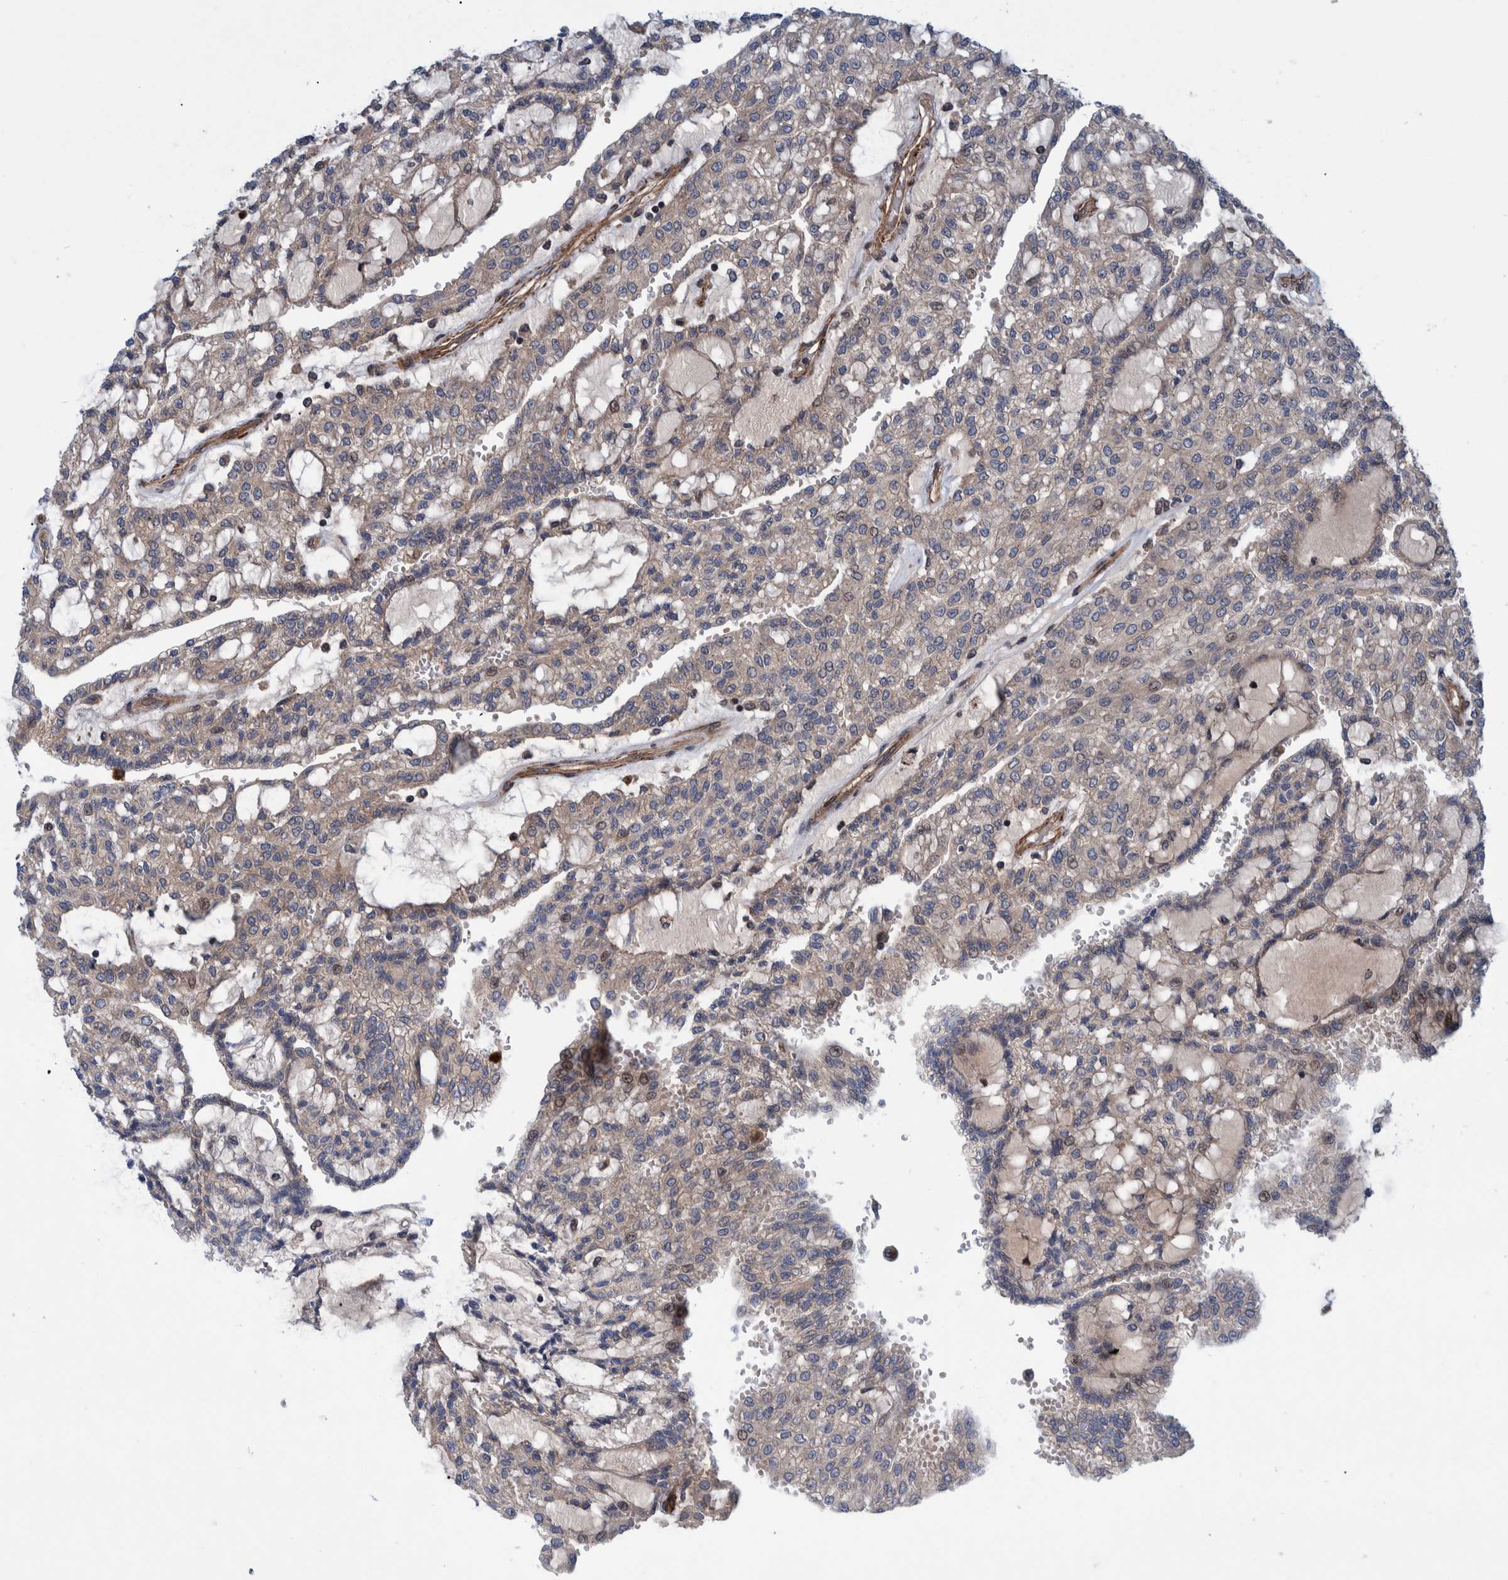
{"staining": {"intensity": "weak", "quantity": ">75%", "location": "cytoplasmic/membranous"}, "tissue": "renal cancer", "cell_type": "Tumor cells", "image_type": "cancer", "snomed": [{"axis": "morphology", "description": "Adenocarcinoma, NOS"}, {"axis": "topography", "description": "Kidney"}], "caption": "High-power microscopy captured an immunohistochemistry (IHC) photomicrograph of renal adenocarcinoma, revealing weak cytoplasmic/membranous staining in about >75% of tumor cells. The protein of interest is stained brown, and the nuclei are stained in blue (DAB IHC with brightfield microscopy, high magnification).", "gene": "GRPEL2", "patient": {"sex": "male", "age": 63}}